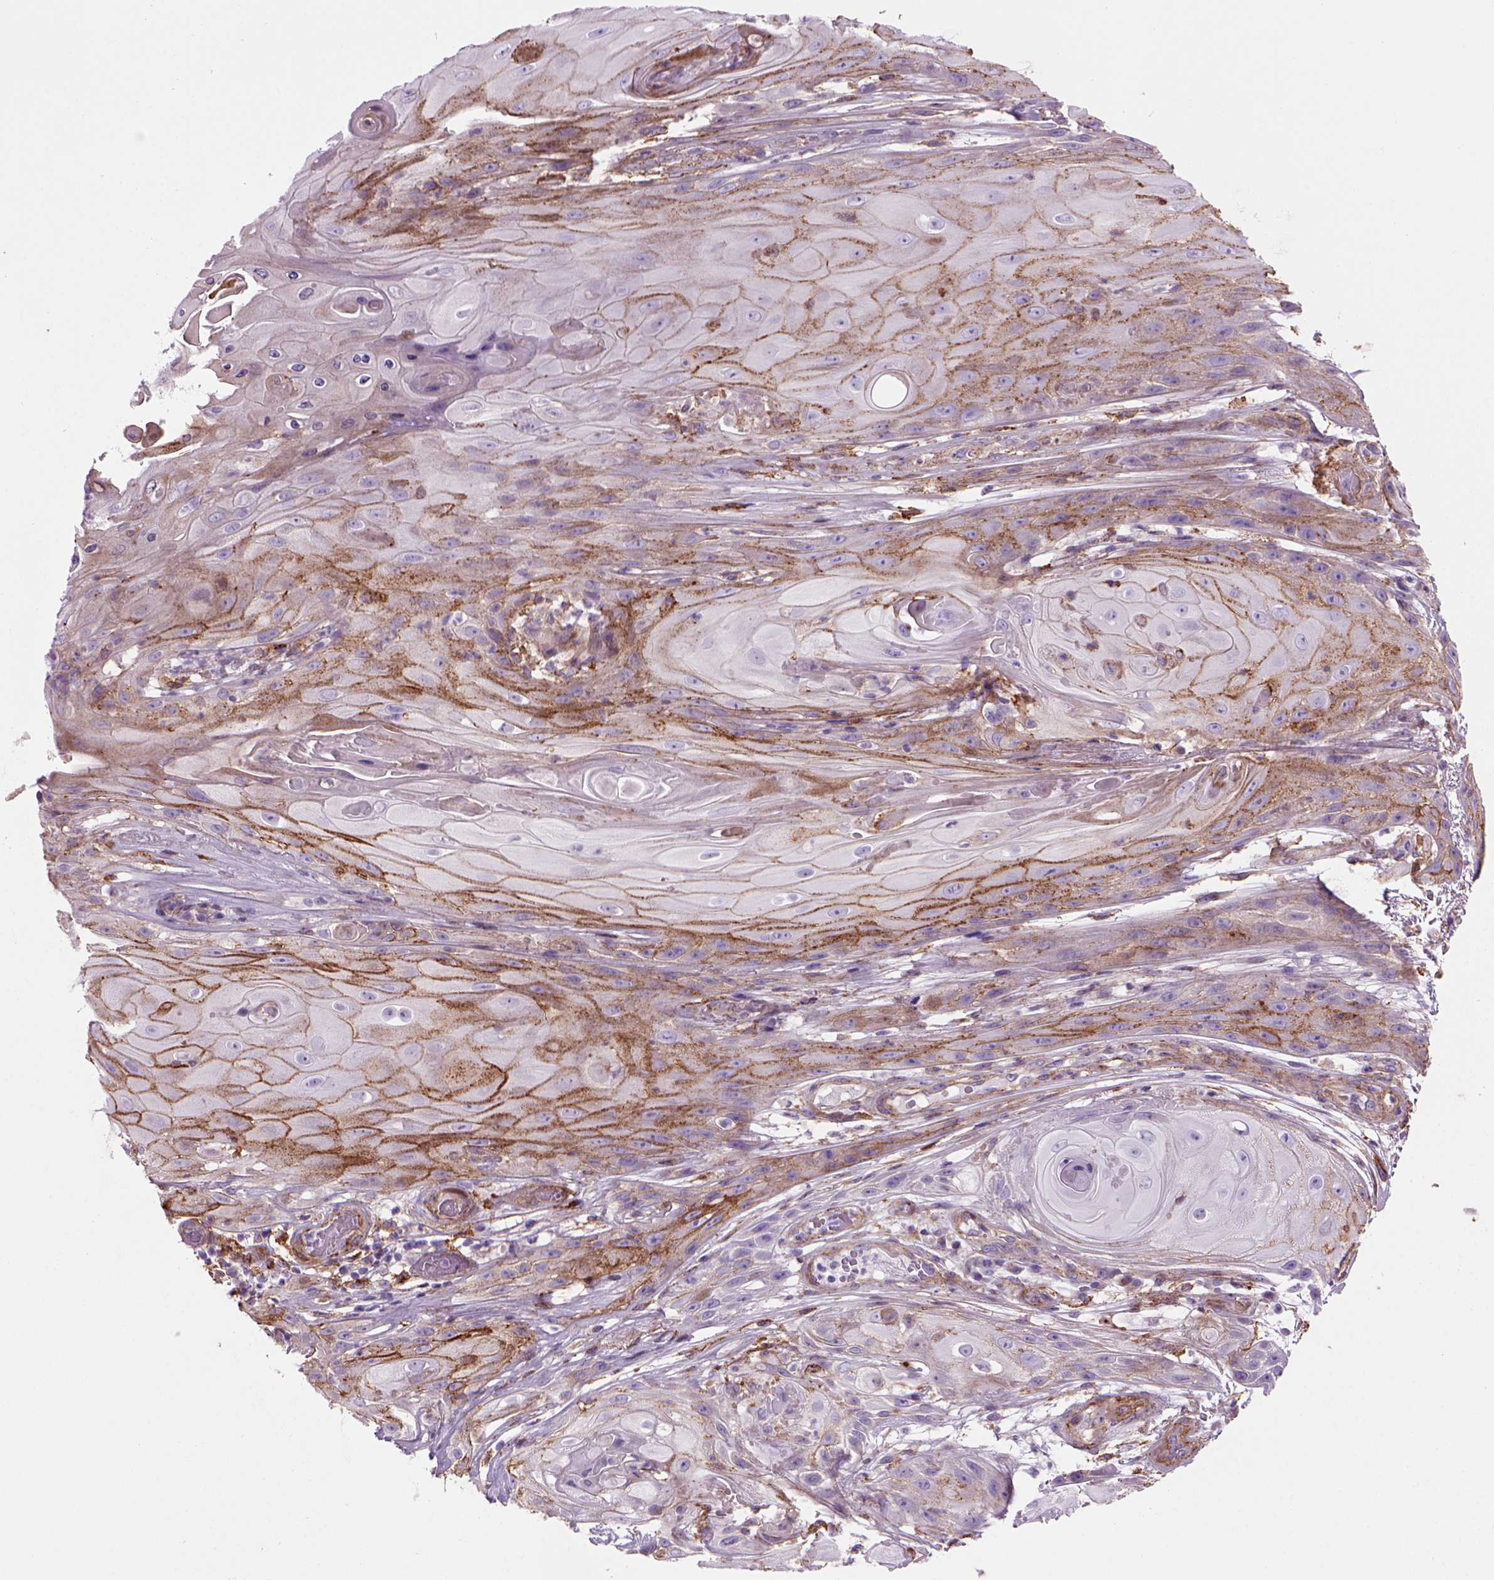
{"staining": {"intensity": "strong", "quantity": "25%-75%", "location": "cytoplasmic/membranous"}, "tissue": "skin cancer", "cell_type": "Tumor cells", "image_type": "cancer", "snomed": [{"axis": "morphology", "description": "Squamous cell carcinoma, NOS"}, {"axis": "topography", "description": "Skin"}], "caption": "Immunohistochemical staining of skin squamous cell carcinoma displays high levels of strong cytoplasmic/membranous protein staining in approximately 25%-75% of tumor cells. Nuclei are stained in blue.", "gene": "MARCKS", "patient": {"sex": "male", "age": 62}}